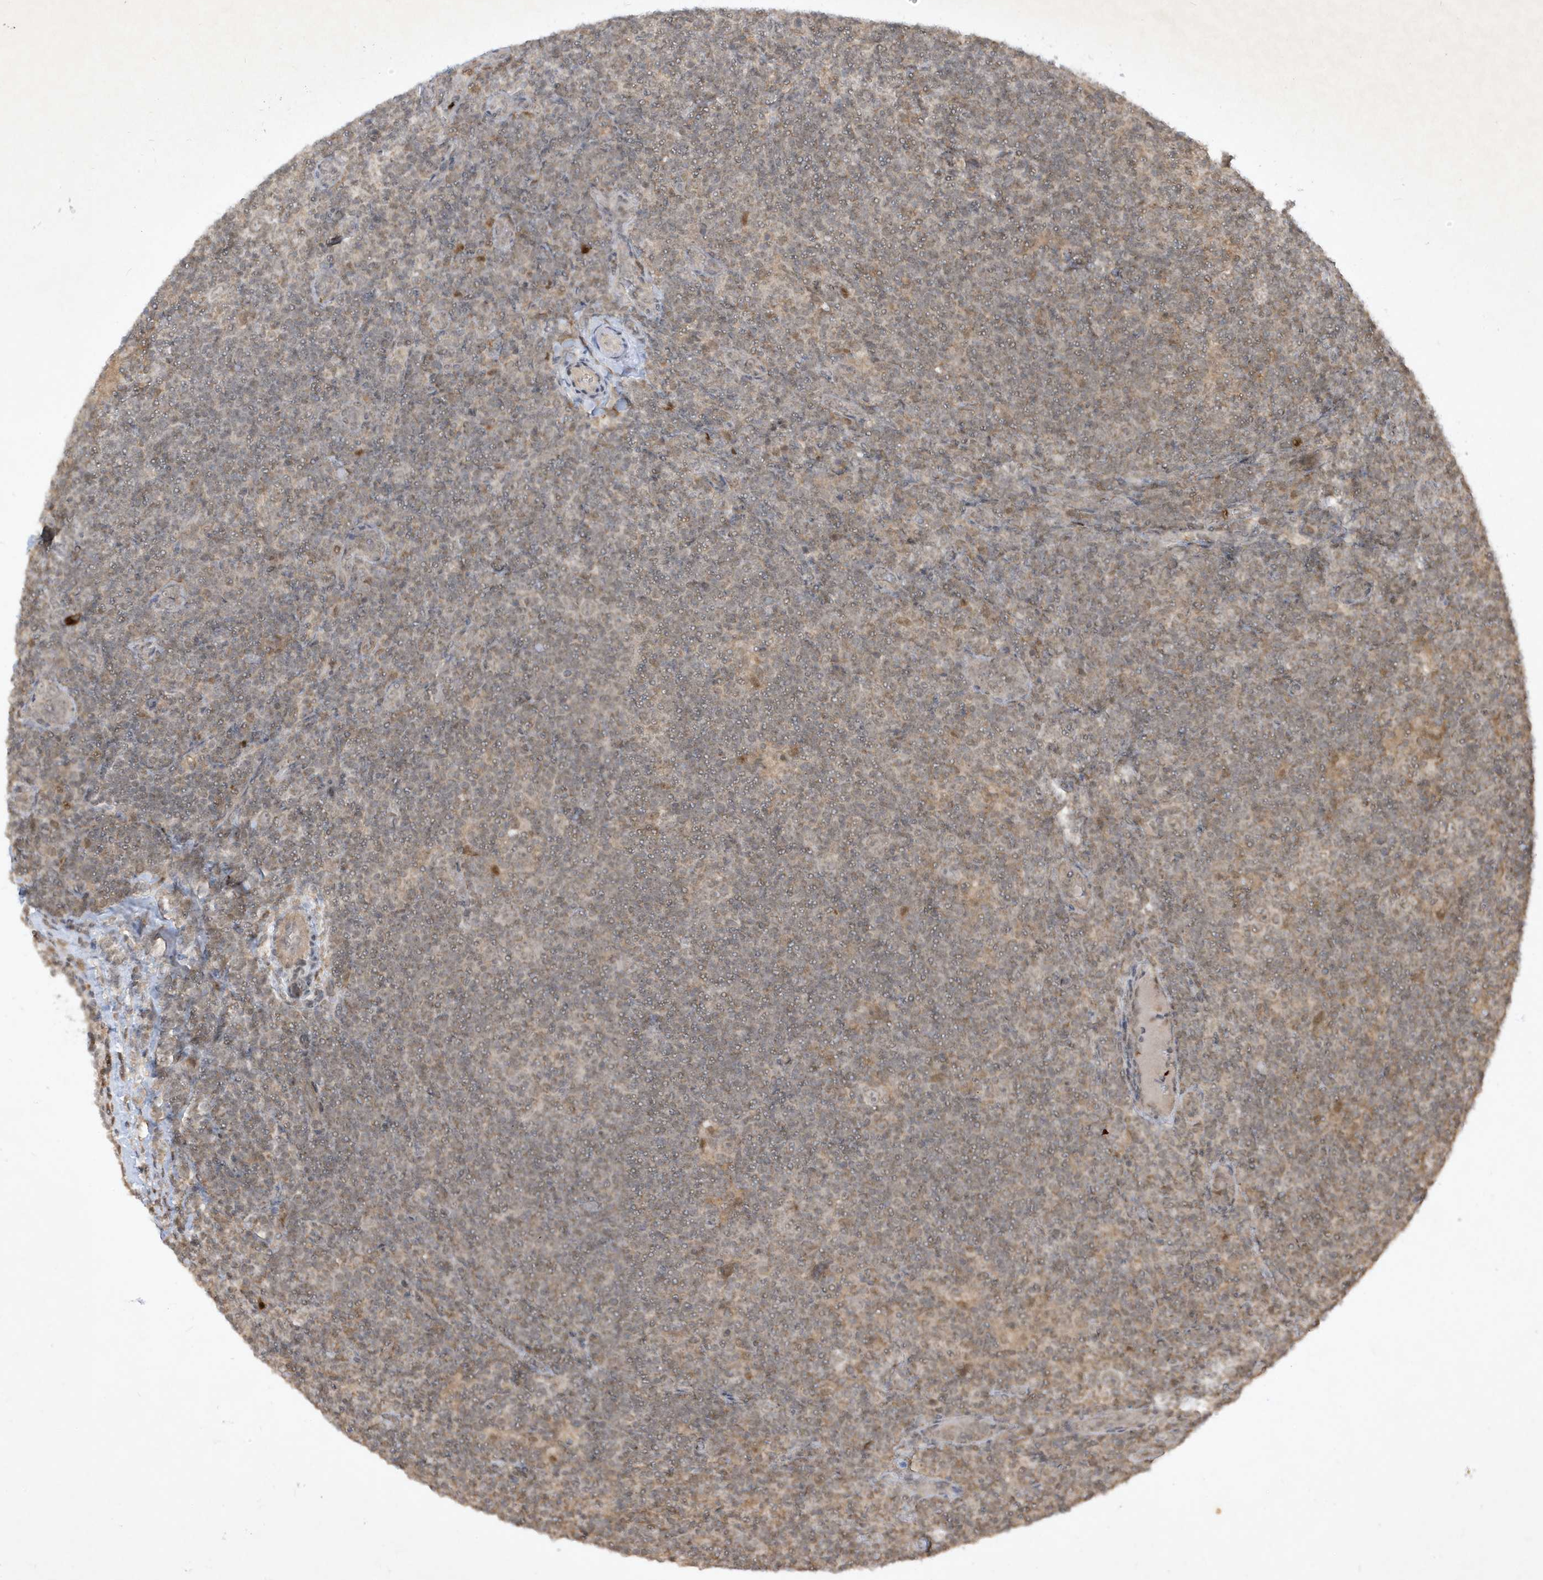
{"staining": {"intensity": "negative", "quantity": "none", "location": "none"}, "tissue": "lymphoma", "cell_type": "Tumor cells", "image_type": "cancer", "snomed": [{"axis": "morphology", "description": "Hodgkin's disease, NOS"}, {"axis": "topography", "description": "Lymph node"}], "caption": "Immunohistochemistry (IHC) of lymphoma reveals no staining in tumor cells.", "gene": "ZNF213", "patient": {"sex": "female", "age": 57}}